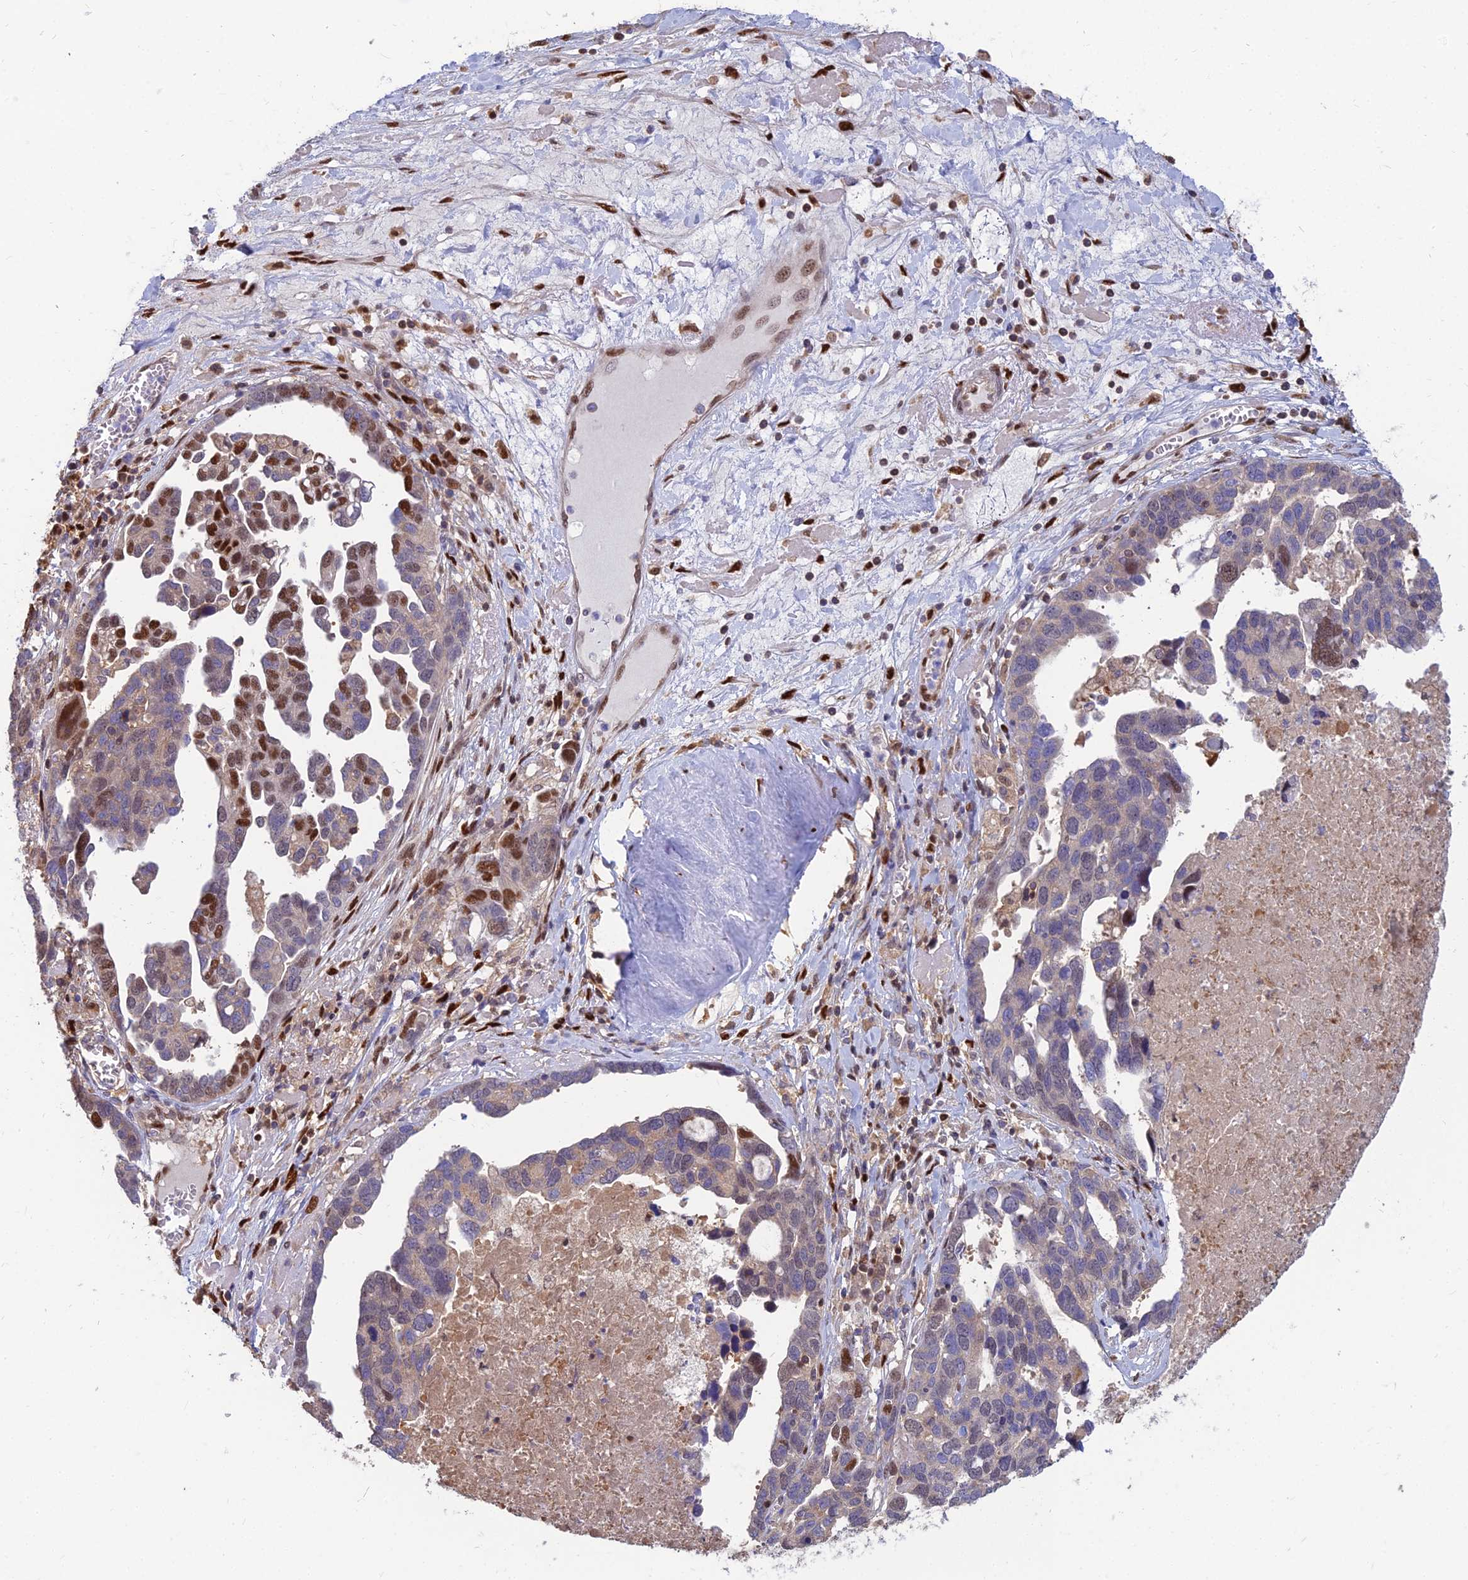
{"staining": {"intensity": "strong", "quantity": "25%-75%", "location": "nuclear"}, "tissue": "ovarian cancer", "cell_type": "Tumor cells", "image_type": "cancer", "snomed": [{"axis": "morphology", "description": "Cystadenocarcinoma, serous, NOS"}, {"axis": "topography", "description": "Ovary"}], "caption": "Ovarian serous cystadenocarcinoma stained with a protein marker displays strong staining in tumor cells.", "gene": "DNPEP", "patient": {"sex": "female", "age": 54}}